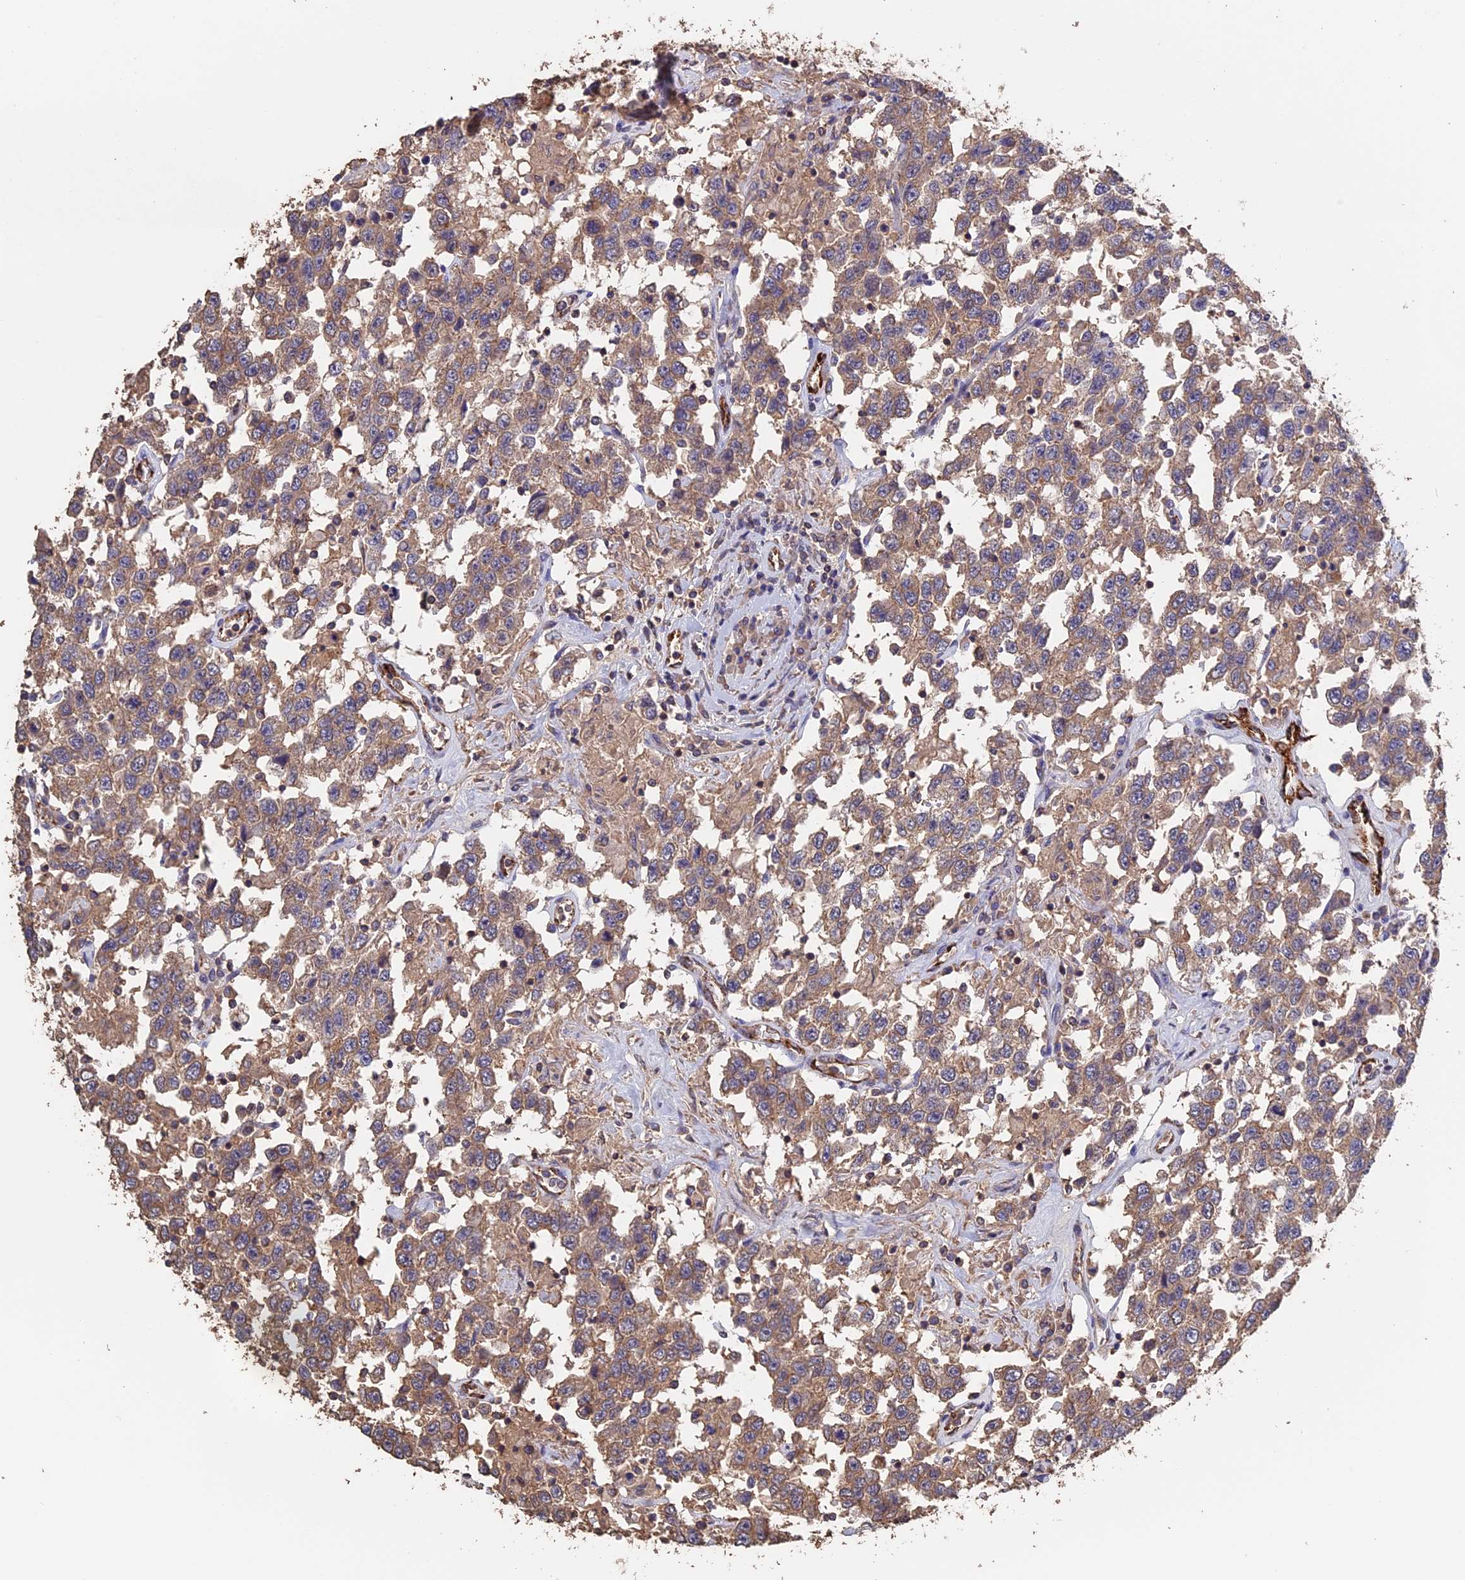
{"staining": {"intensity": "weak", "quantity": ">75%", "location": "cytoplasmic/membranous"}, "tissue": "testis cancer", "cell_type": "Tumor cells", "image_type": "cancer", "snomed": [{"axis": "morphology", "description": "Seminoma, NOS"}, {"axis": "topography", "description": "Testis"}], "caption": "Approximately >75% of tumor cells in seminoma (testis) exhibit weak cytoplasmic/membranous protein expression as visualized by brown immunohistochemical staining.", "gene": "PIGQ", "patient": {"sex": "male", "age": 41}}